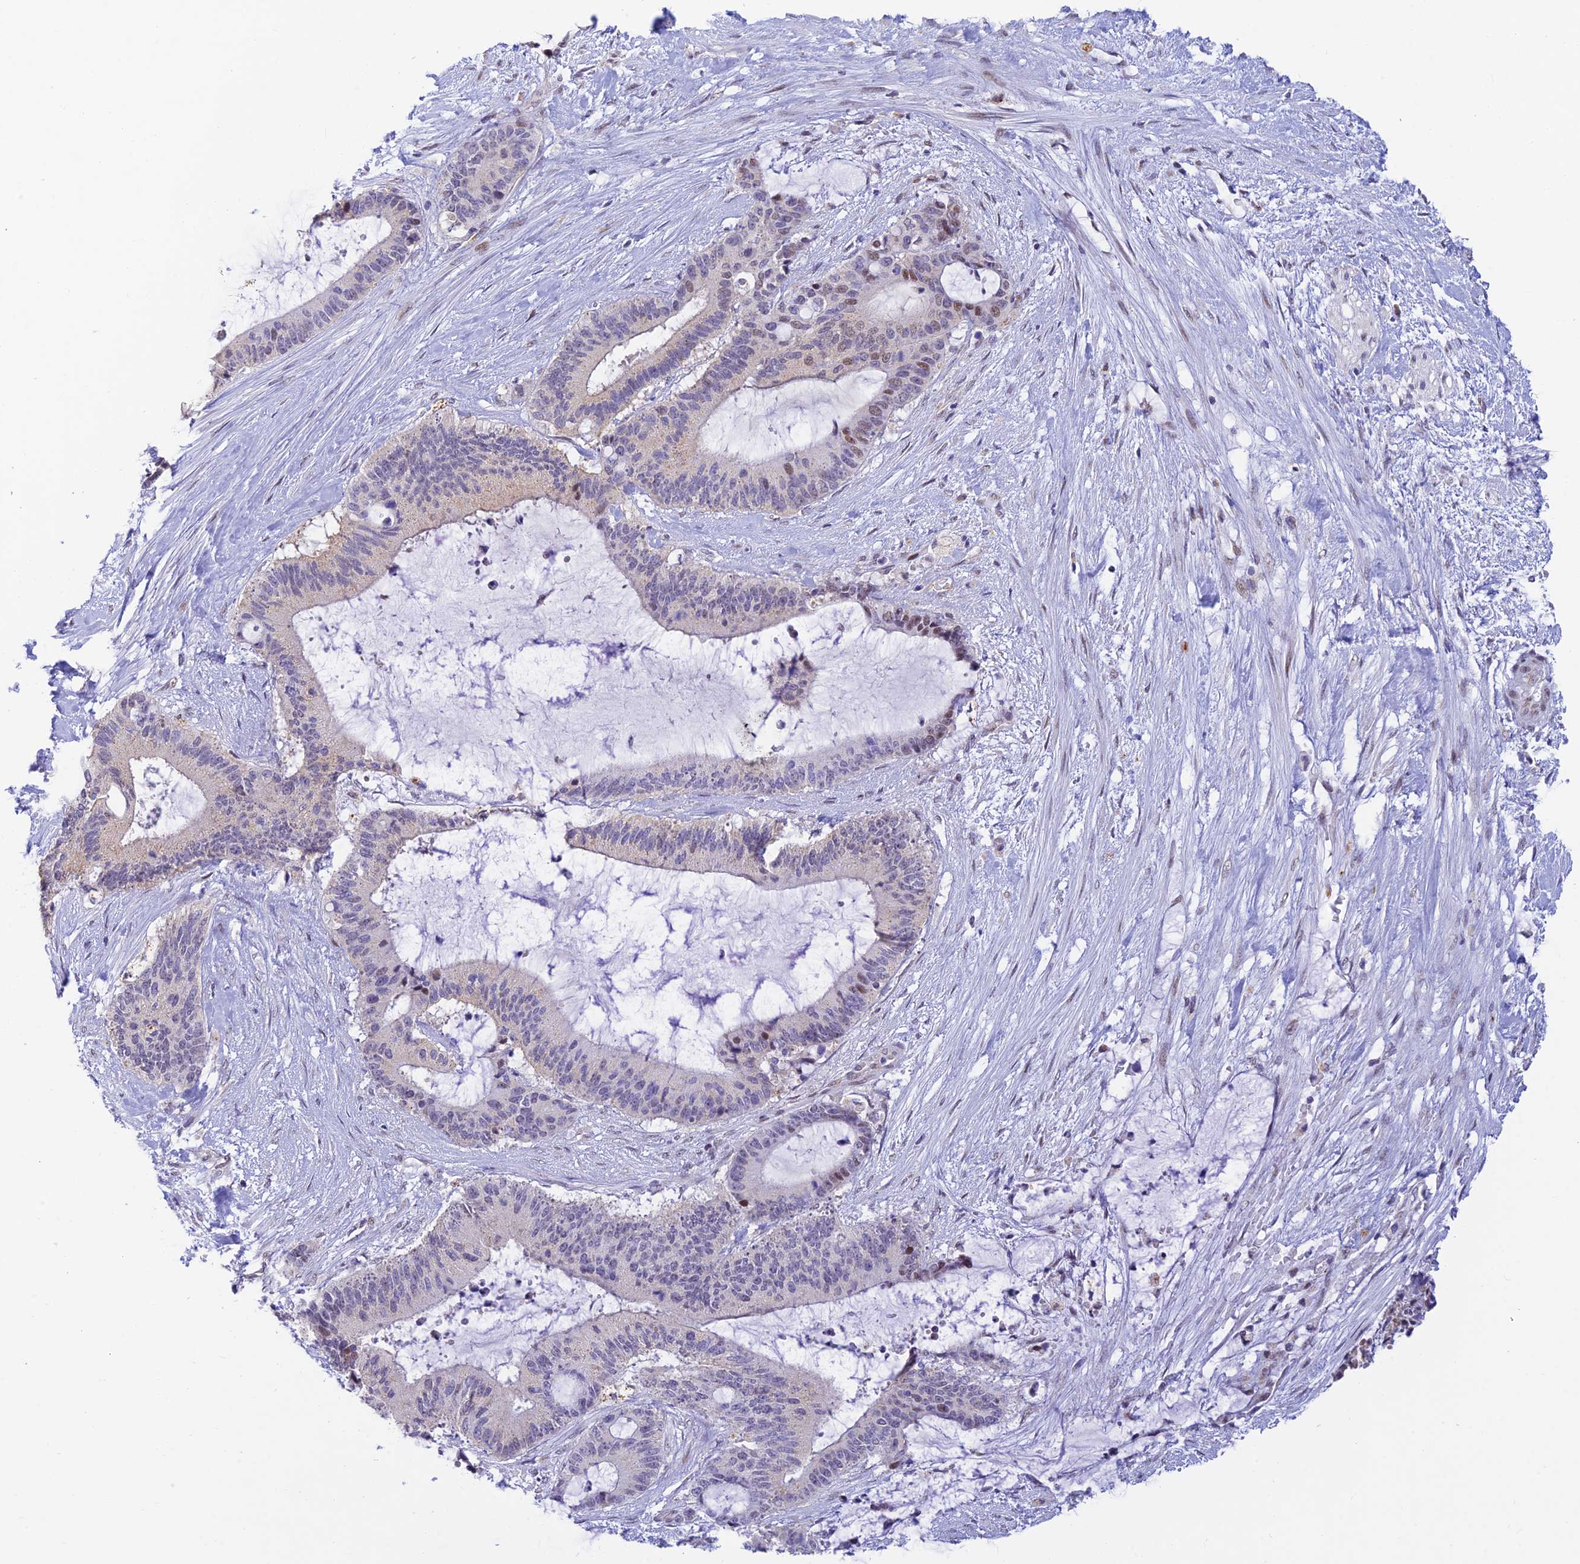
{"staining": {"intensity": "moderate", "quantity": "<25%", "location": "nuclear"}, "tissue": "liver cancer", "cell_type": "Tumor cells", "image_type": "cancer", "snomed": [{"axis": "morphology", "description": "Normal tissue, NOS"}, {"axis": "morphology", "description": "Cholangiocarcinoma"}, {"axis": "topography", "description": "Liver"}, {"axis": "topography", "description": "Peripheral nerve tissue"}], "caption": "Human liver cancer stained with a protein marker reveals moderate staining in tumor cells.", "gene": "INKA1", "patient": {"sex": "female", "age": 73}}